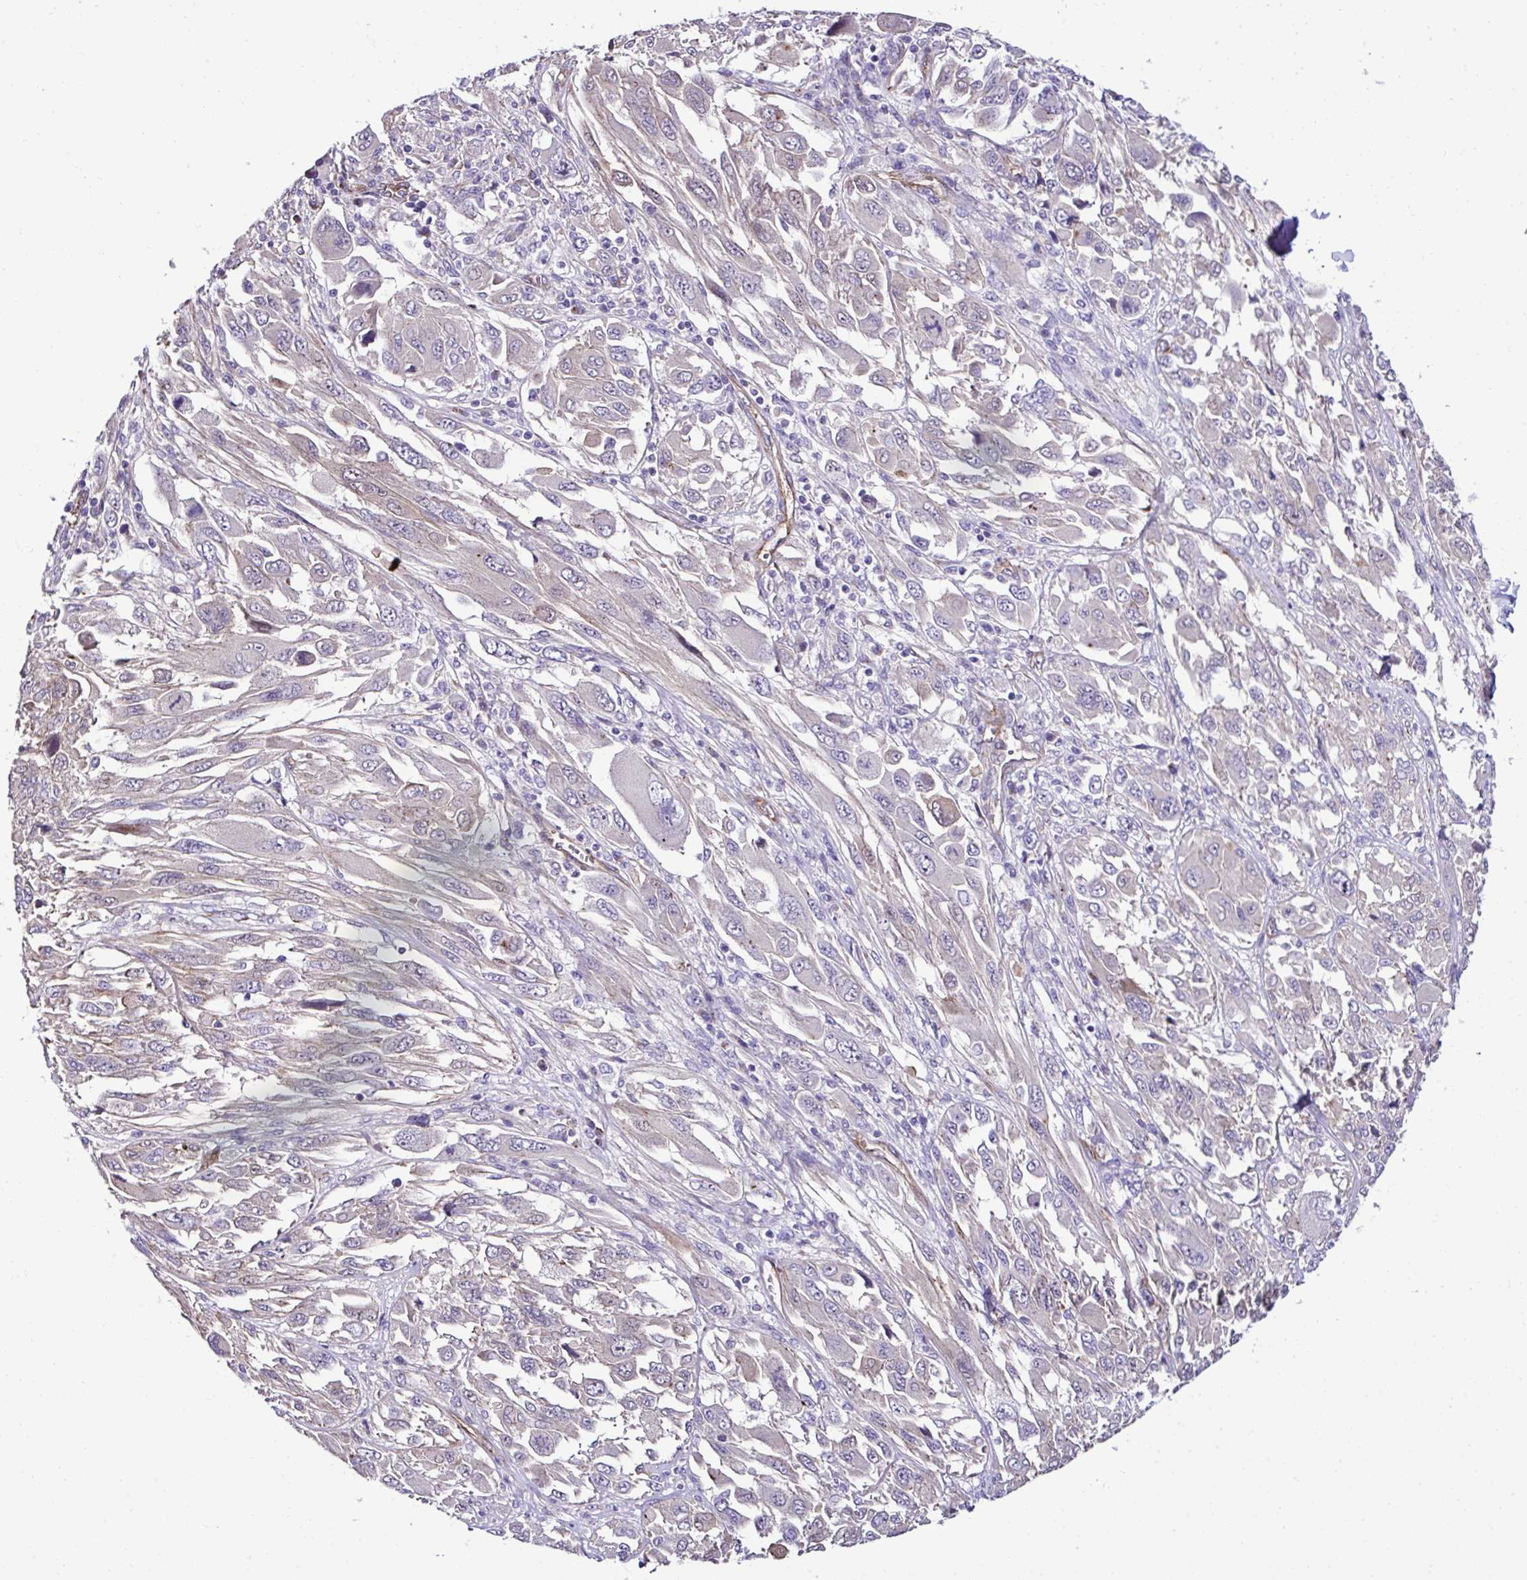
{"staining": {"intensity": "negative", "quantity": "none", "location": "none"}, "tissue": "melanoma", "cell_type": "Tumor cells", "image_type": "cancer", "snomed": [{"axis": "morphology", "description": "Malignant melanoma, NOS"}, {"axis": "topography", "description": "Skin"}], "caption": "Malignant melanoma stained for a protein using IHC demonstrates no positivity tumor cells.", "gene": "TRIM52", "patient": {"sex": "female", "age": 91}}